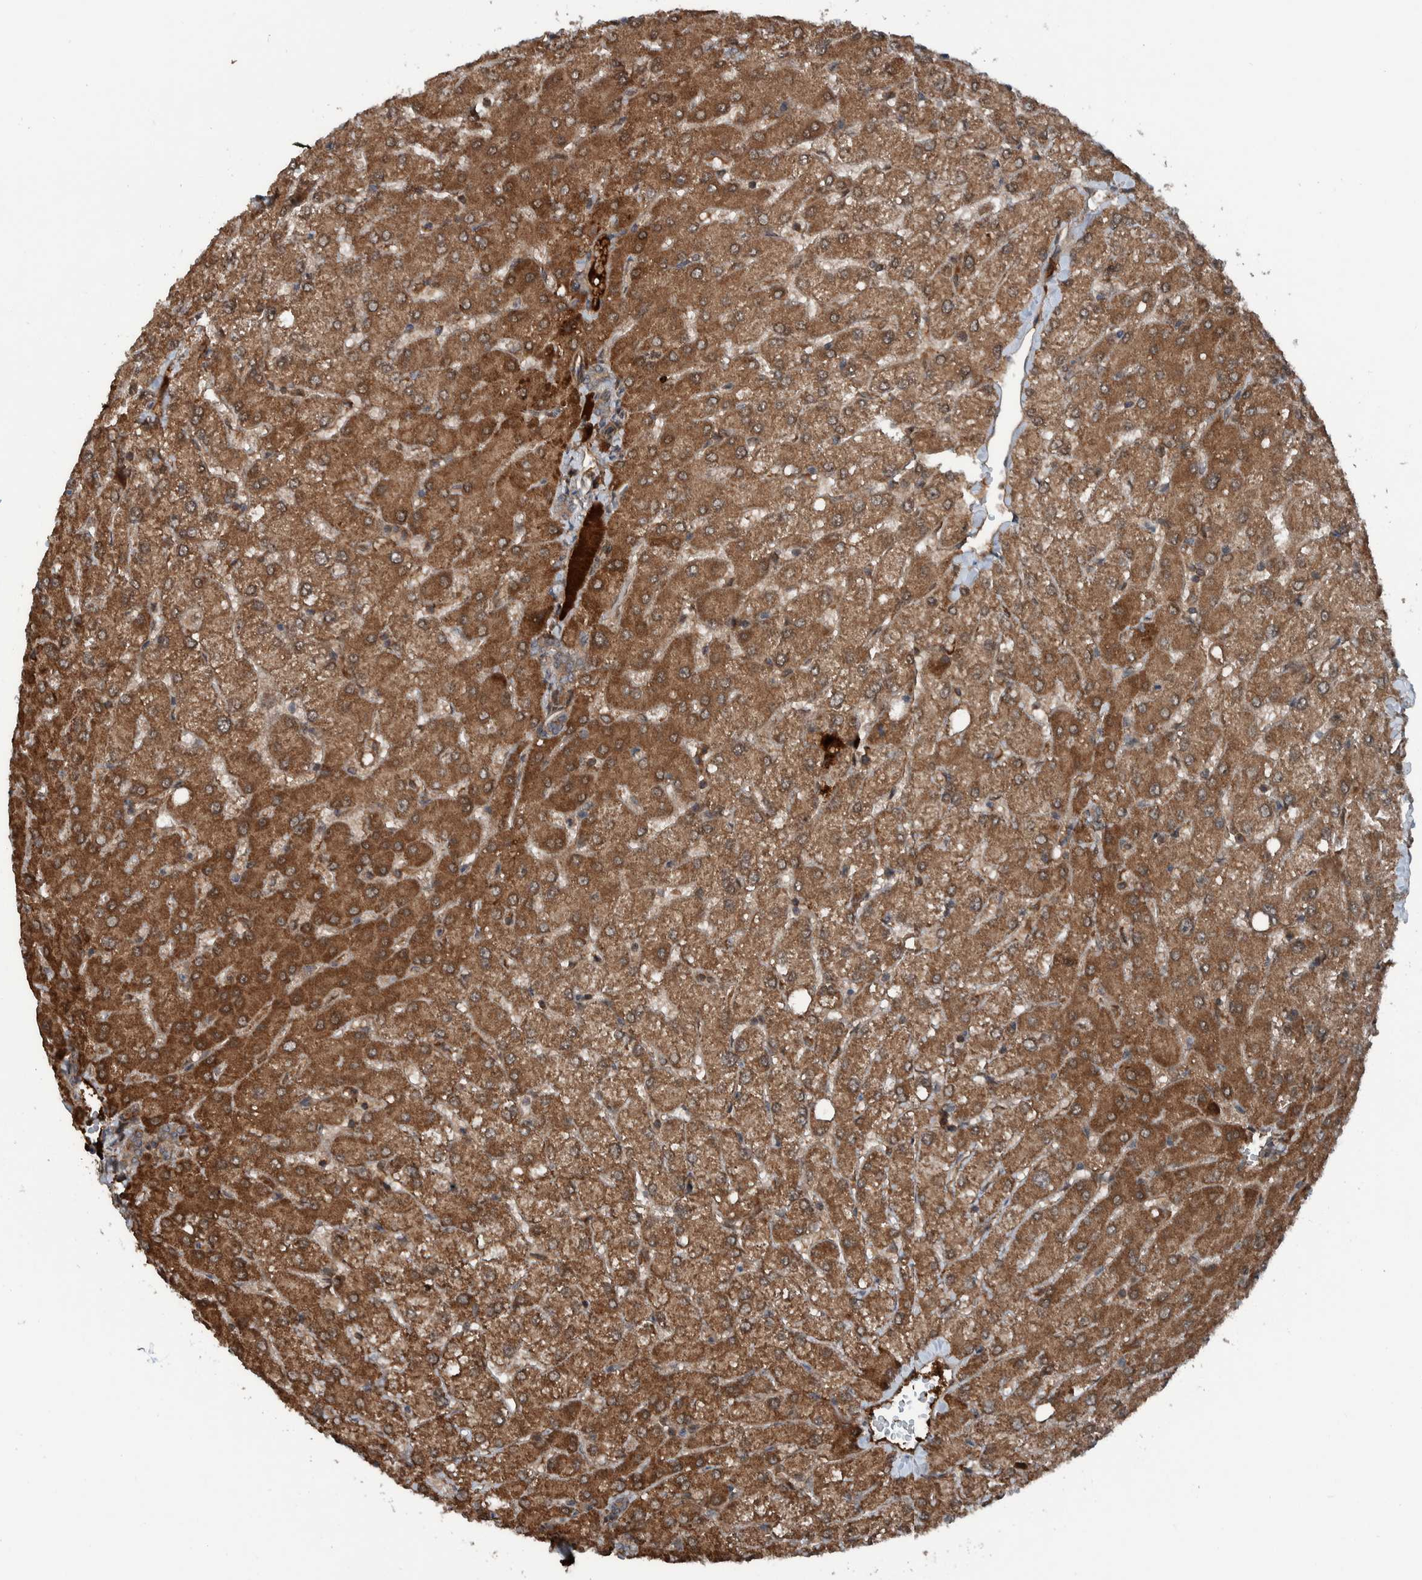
{"staining": {"intensity": "moderate", "quantity": ">75%", "location": "cytoplasmic/membranous"}, "tissue": "liver", "cell_type": "Cholangiocytes", "image_type": "normal", "snomed": [{"axis": "morphology", "description": "Normal tissue, NOS"}, {"axis": "topography", "description": "Liver"}], "caption": "Immunohistochemistry (IHC) of benign human liver shows medium levels of moderate cytoplasmic/membranous staining in about >75% of cholangiocytes.", "gene": "CUEDC1", "patient": {"sex": "female", "age": 54}}